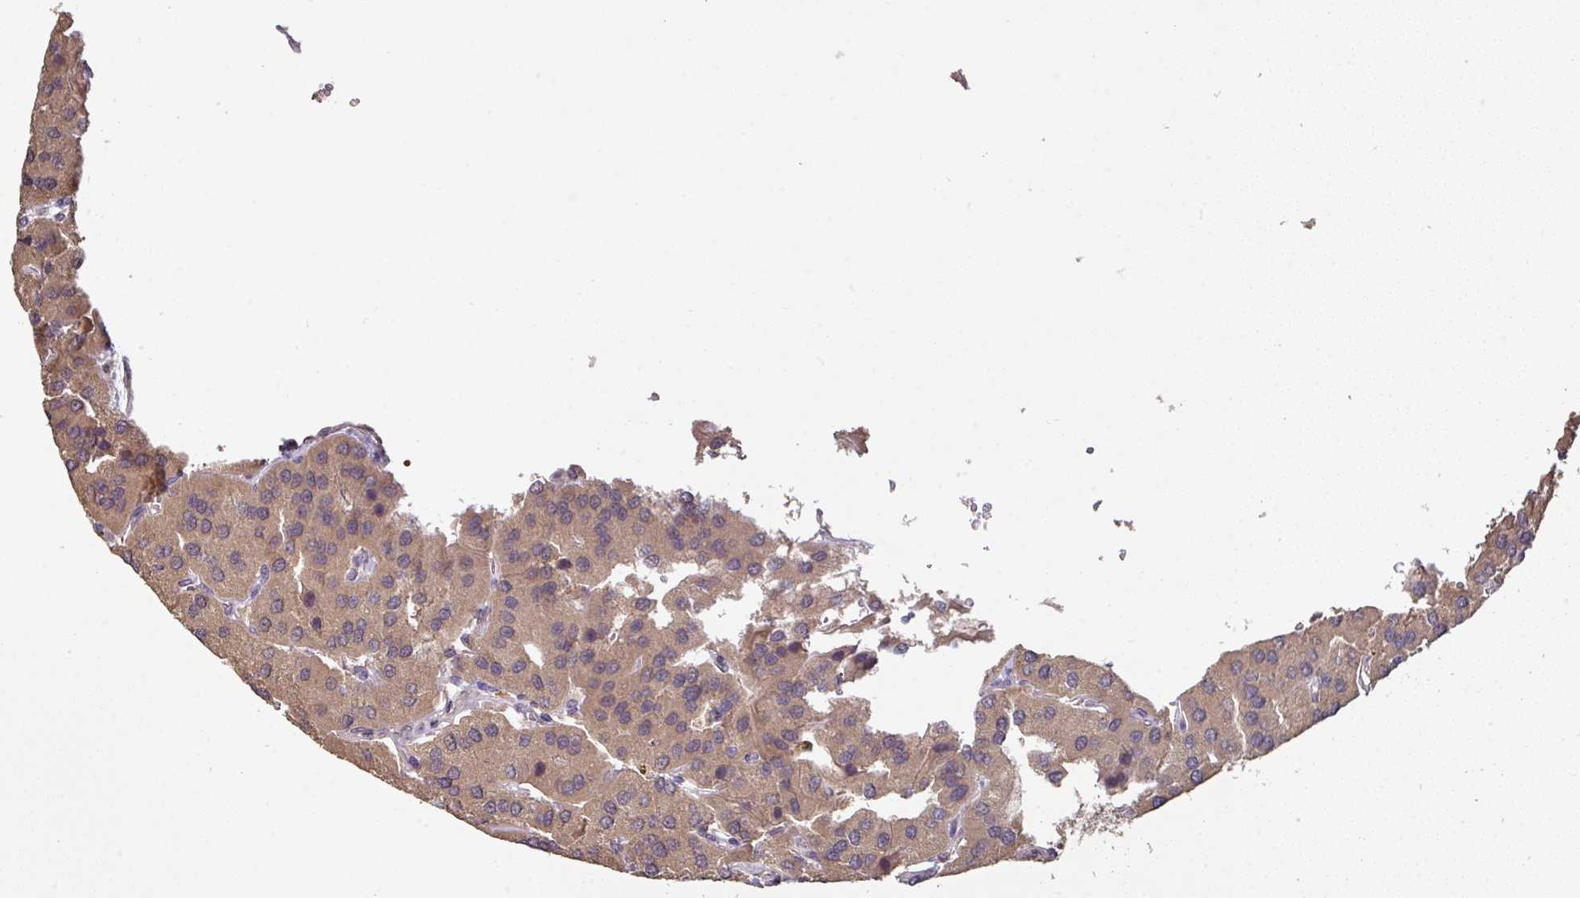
{"staining": {"intensity": "moderate", "quantity": ">75%", "location": "cytoplasmic/membranous"}, "tissue": "parathyroid gland", "cell_type": "Glandular cells", "image_type": "normal", "snomed": [{"axis": "morphology", "description": "Normal tissue, NOS"}, {"axis": "morphology", "description": "Adenoma, NOS"}, {"axis": "topography", "description": "Parathyroid gland"}], "caption": "Protein analysis of normal parathyroid gland demonstrates moderate cytoplasmic/membranous staining in about >75% of glandular cells. Nuclei are stained in blue.", "gene": "ACVR2B", "patient": {"sex": "female", "age": 86}}